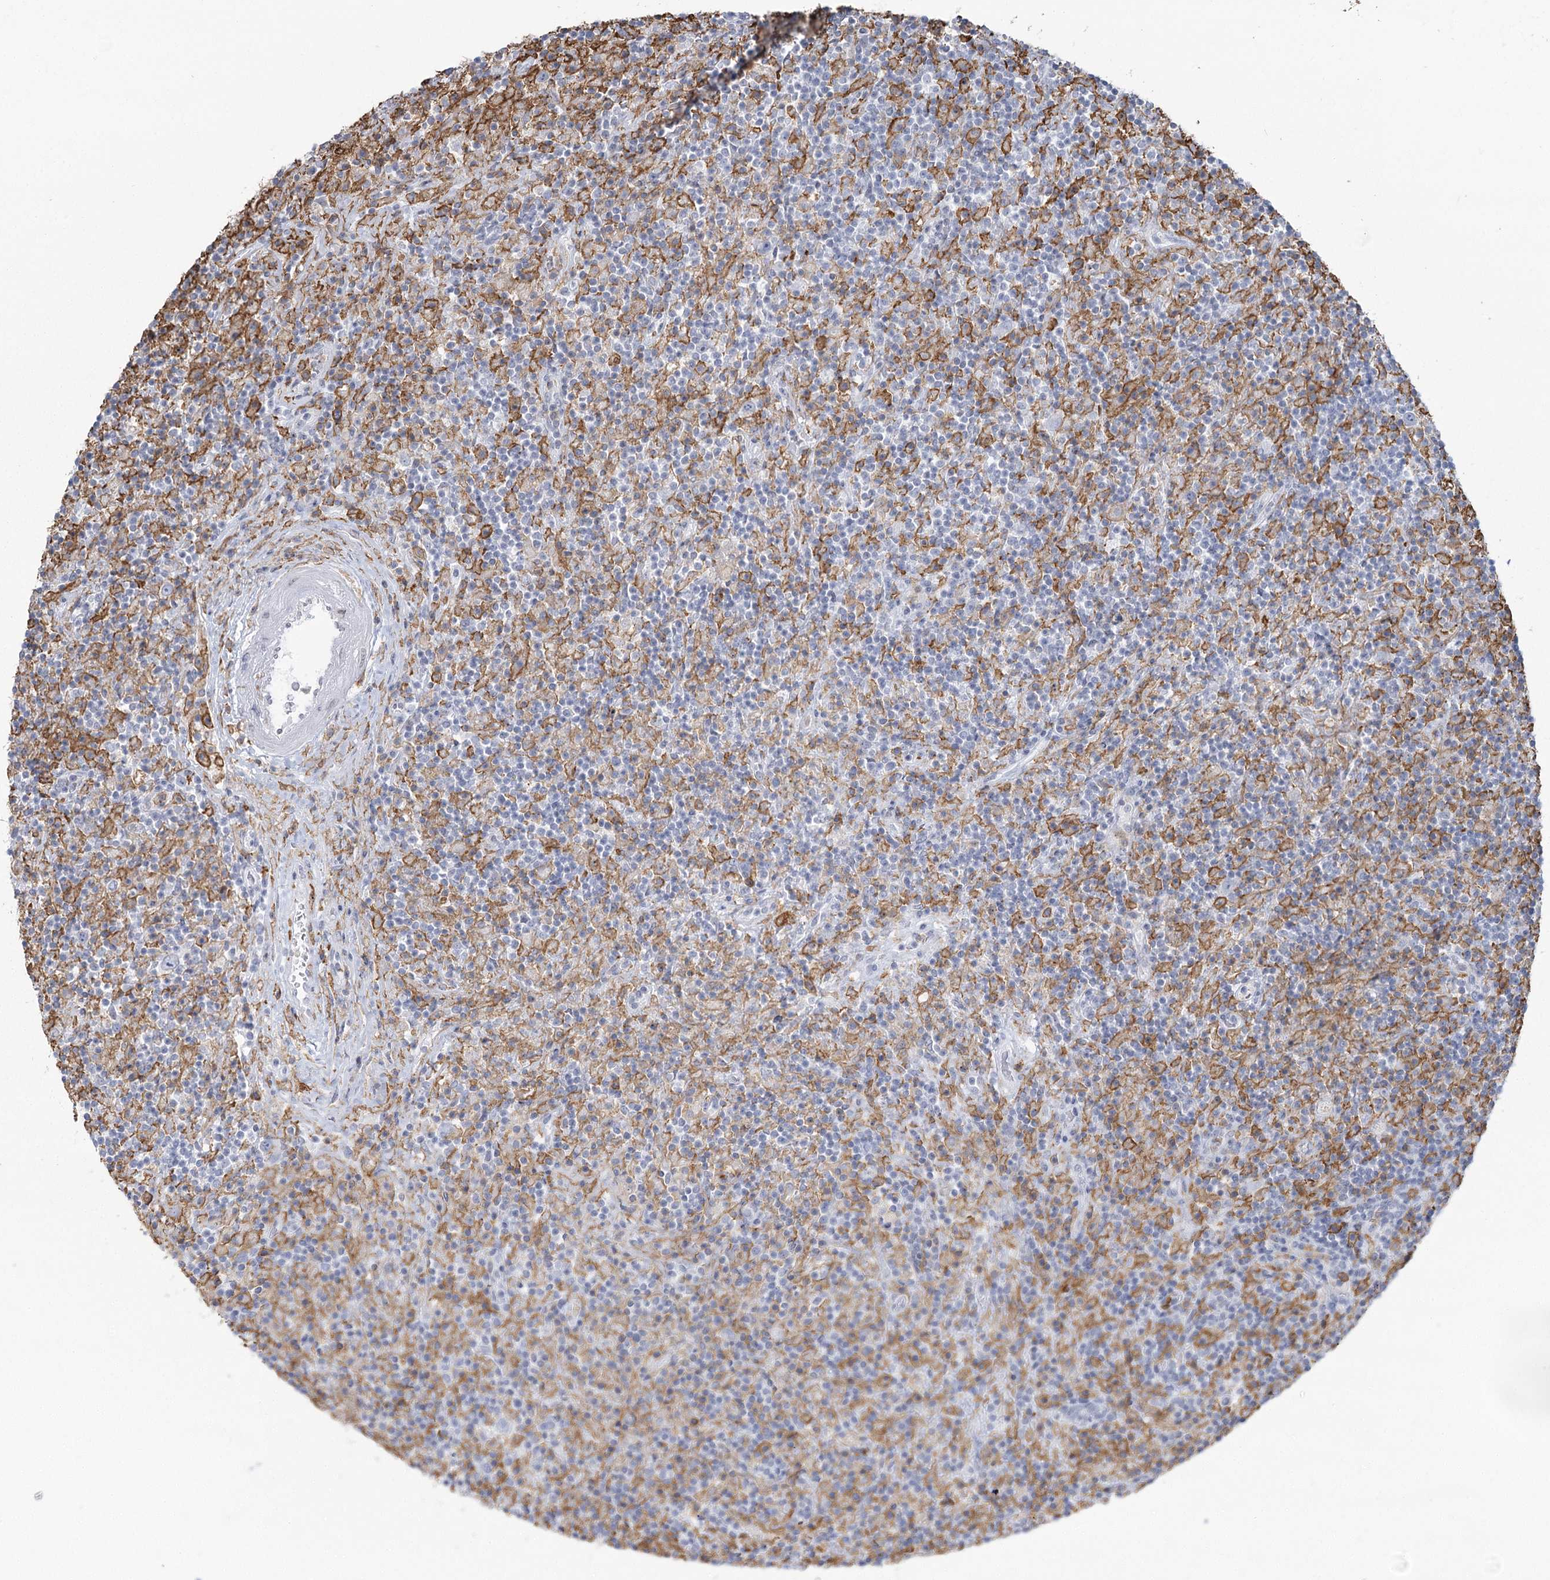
{"staining": {"intensity": "negative", "quantity": "none", "location": "none"}, "tissue": "lymphoma", "cell_type": "Tumor cells", "image_type": "cancer", "snomed": [{"axis": "morphology", "description": "Hodgkin's disease, NOS"}, {"axis": "topography", "description": "Lymph node"}], "caption": "The immunohistochemistry (IHC) micrograph has no significant staining in tumor cells of lymphoma tissue.", "gene": "C11orf1", "patient": {"sex": "male", "age": 70}}